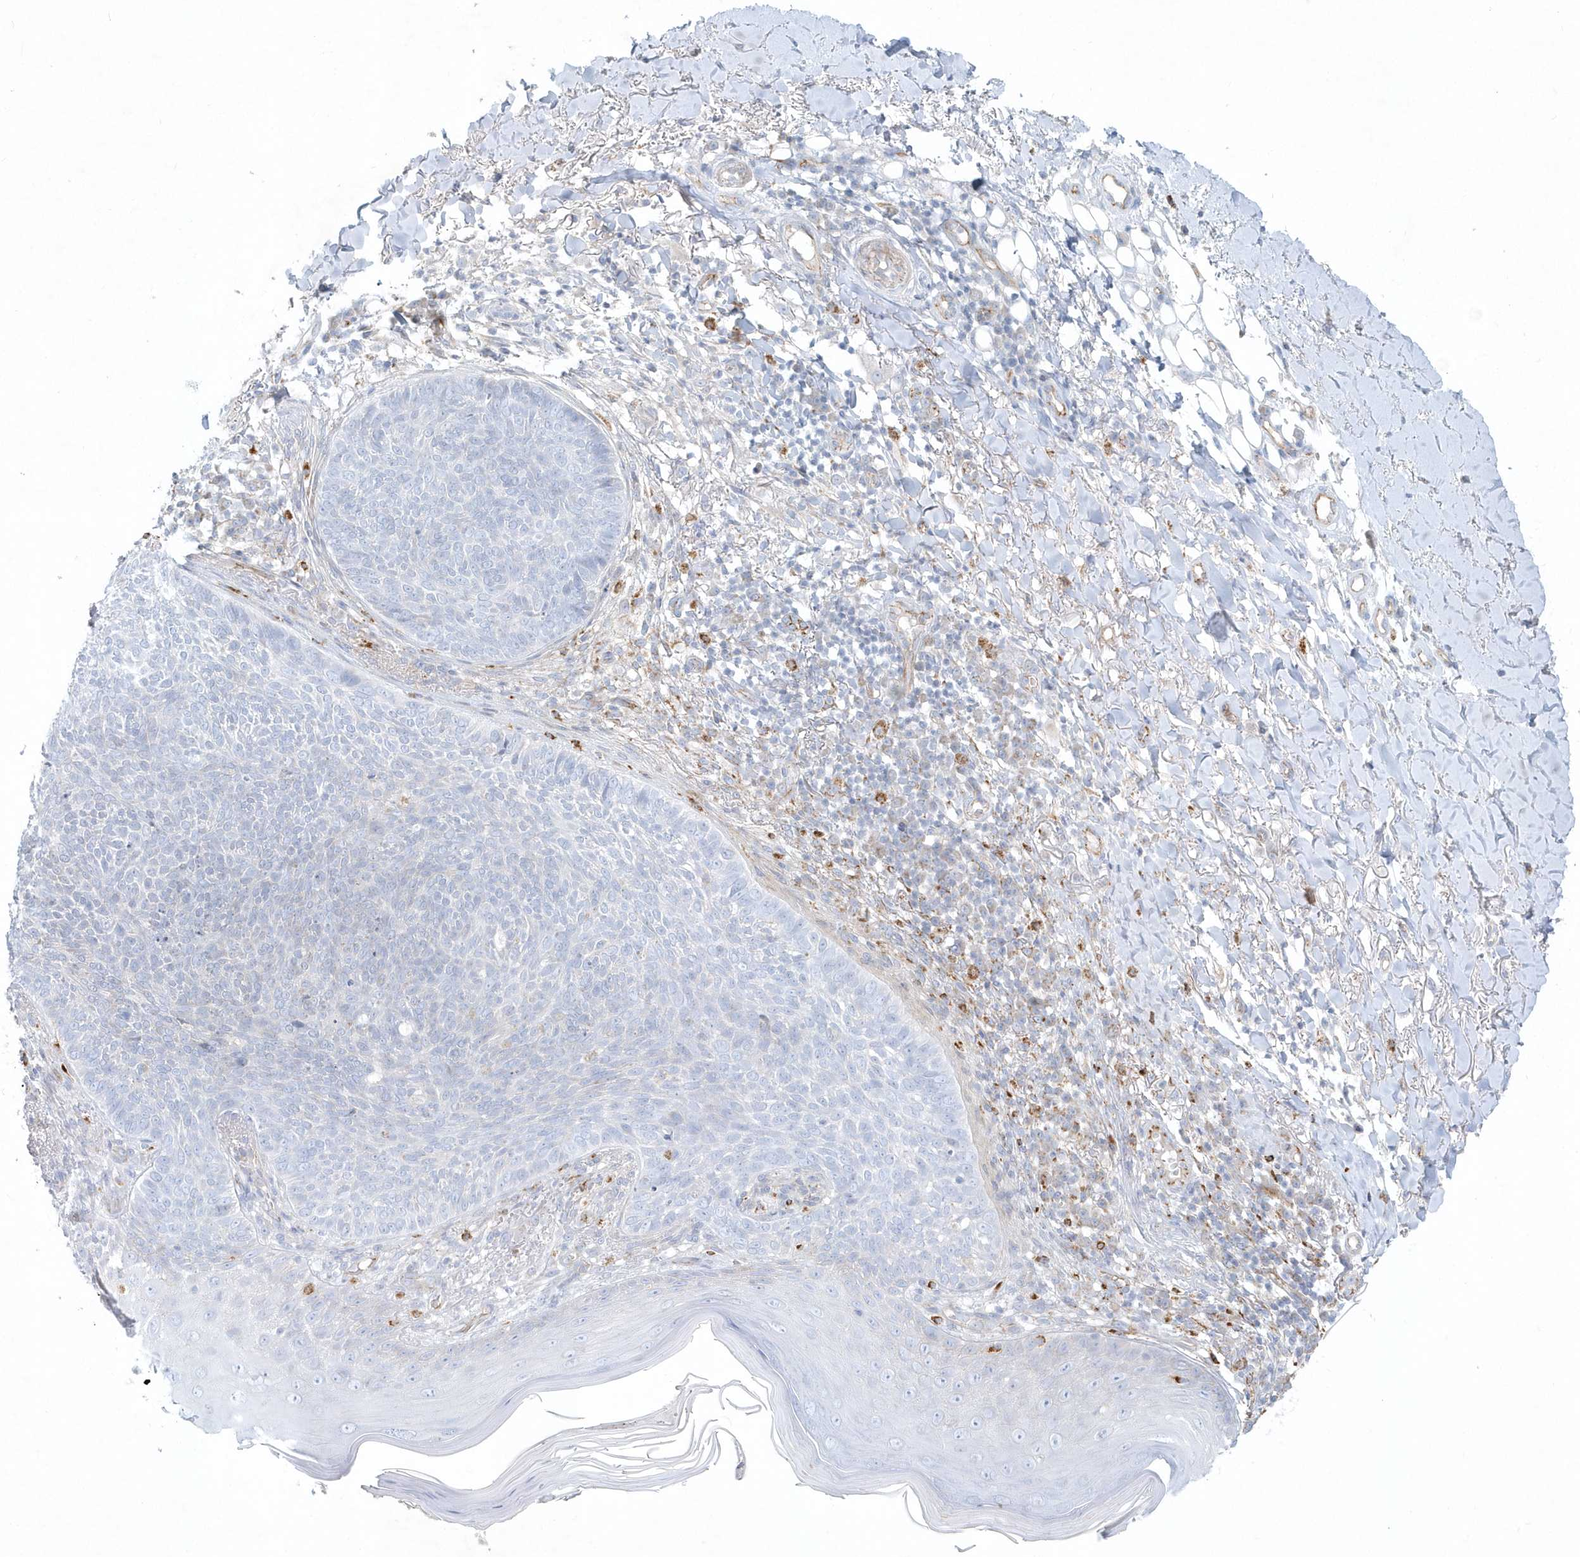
{"staining": {"intensity": "negative", "quantity": "none", "location": "none"}, "tissue": "skin cancer", "cell_type": "Tumor cells", "image_type": "cancer", "snomed": [{"axis": "morphology", "description": "Basal cell carcinoma"}, {"axis": "topography", "description": "Skin"}], "caption": "Immunohistochemistry of skin cancer (basal cell carcinoma) displays no staining in tumor cells. Nuclei are stained in blue.", "gene": "DNAH1", "patient": {"sex": "male", "age": 85}}